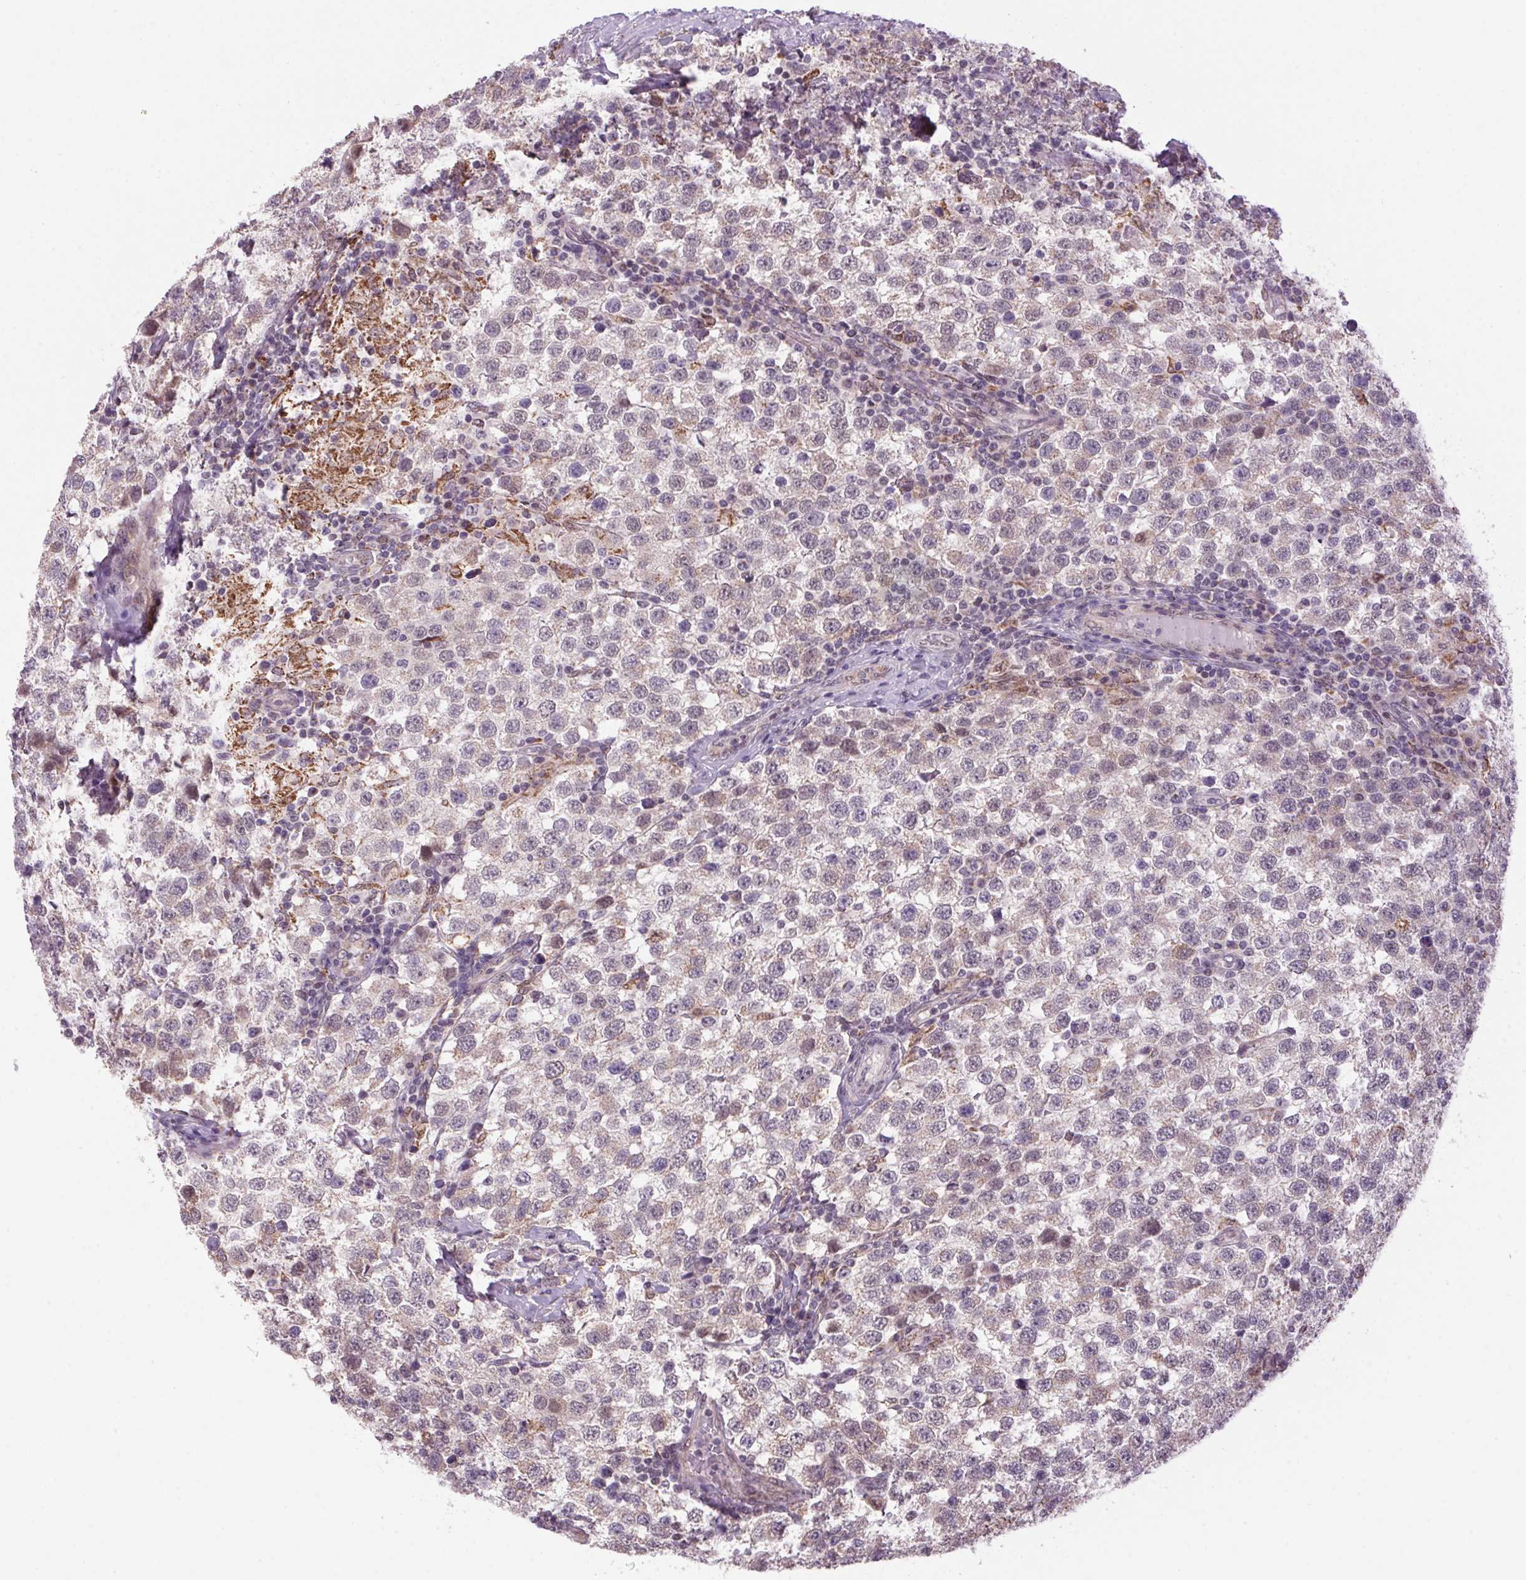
{"staining": {"intensity": "weak", "quantity": "<25%", "location": "cytoplasmic/membranous"}, "tissue": "testis cancer", "cell_type": "Tumor cells", "image_type": "cancer", "snomed": [{"axis": "morphology", "description": "Seminoma, NOS"}, {"axis": "topography", "description": "Testis"}], "caption": "Immunohistochemistry histopathology image of neoplastic tissue: testis seminoma stained with DAB (3,3'-diaminobenzidine) shows no significant protein positivity in tumor cells.", "gene": "AKR1E2", "patient": {"sex": "male", "age": 34}}